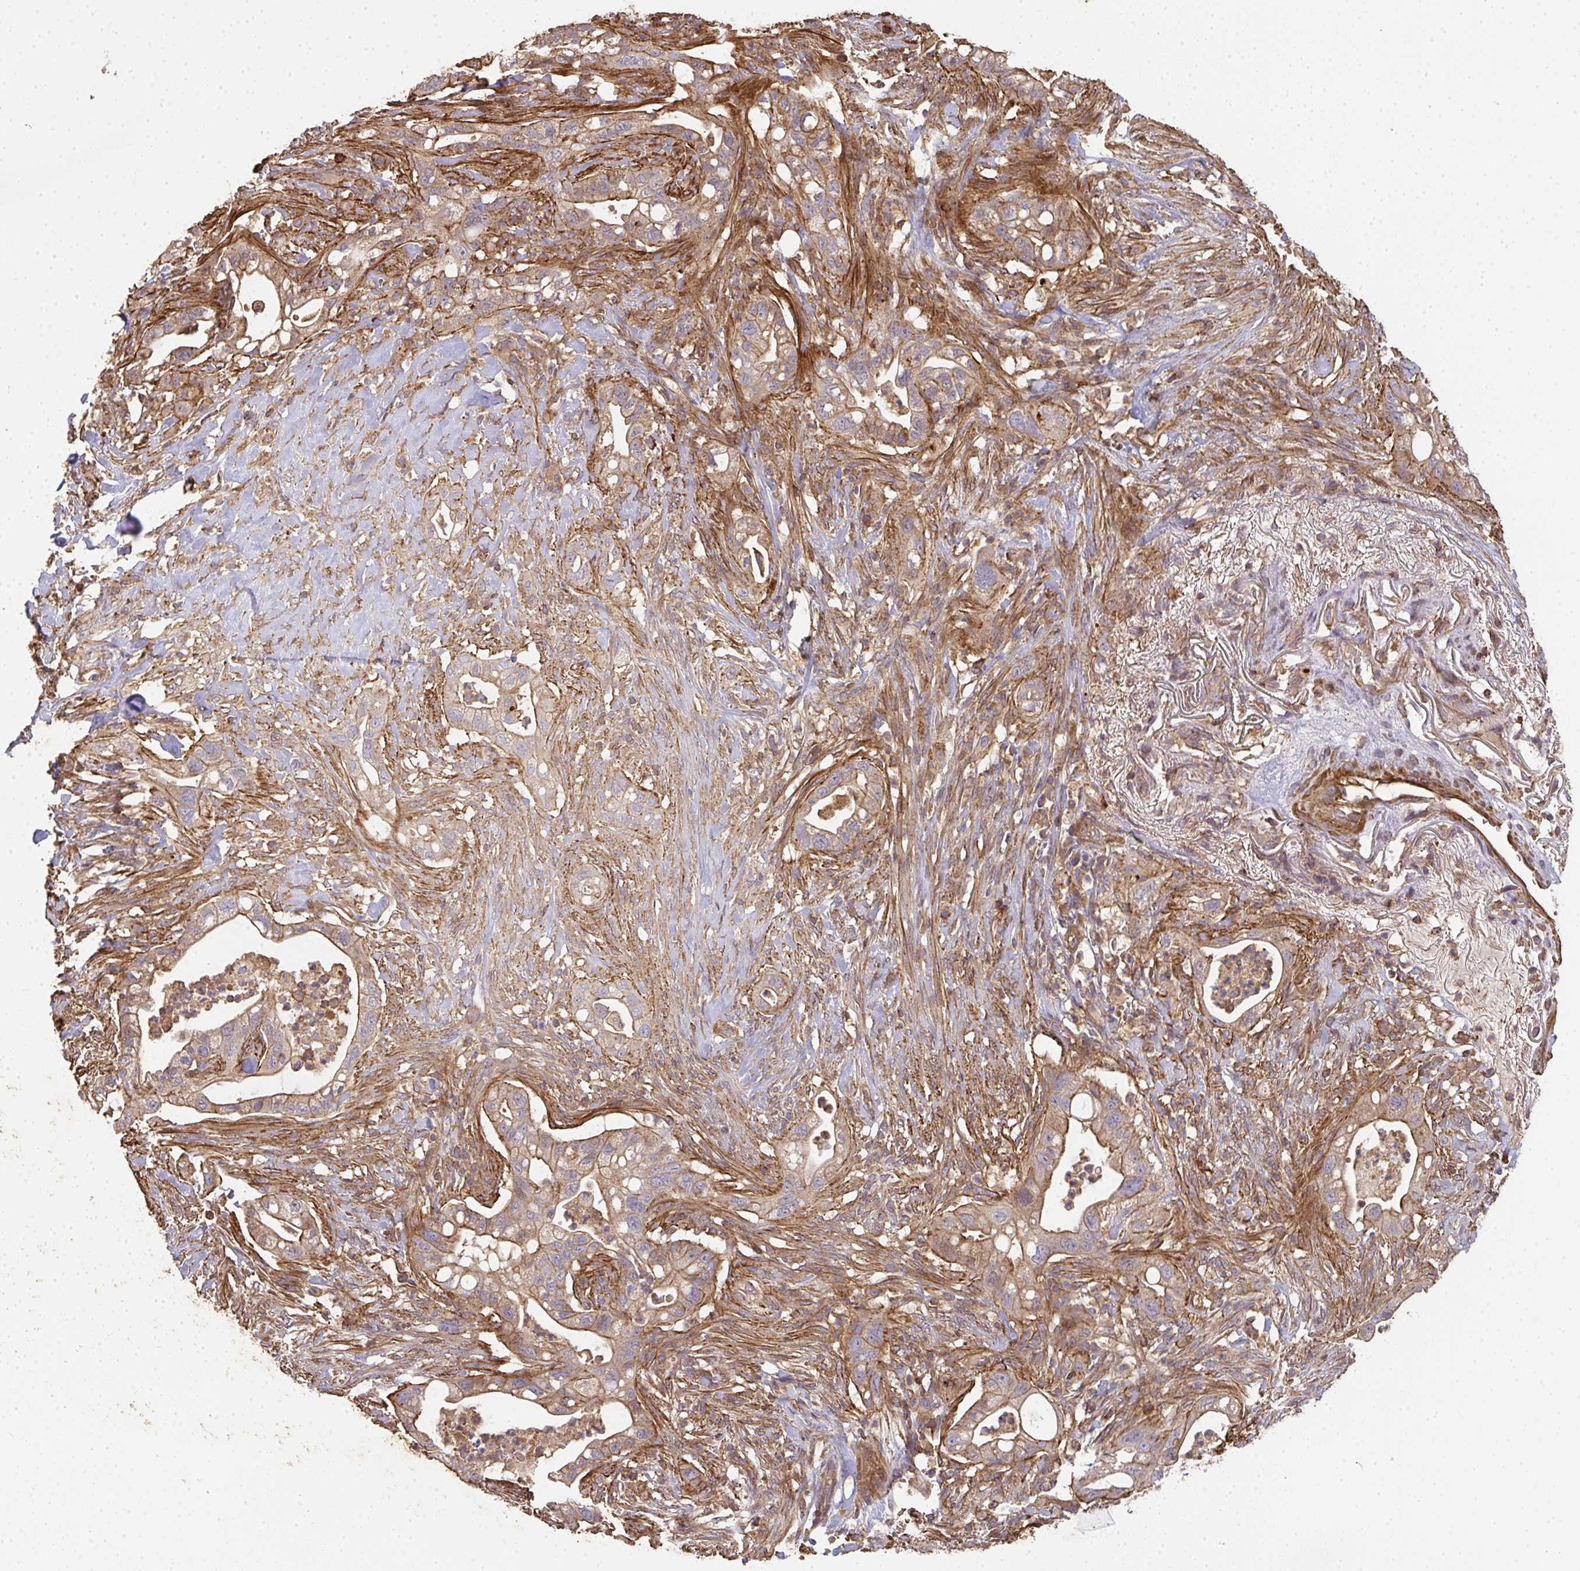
{"staining": {"intensity": "moderate", "quantity": ">75%", "location": "cytoplasmic/membranous"}, "tissue": "pancreatic cancer", "cell_type": "Tumor cells", "image_type": "cancer", "snomed": [{"axis": "morphology", "description": "Adenocarcinoma, NOS"}, {"axis": "topography", "description": "Pancreas"}], "caption": "A photomicrograph of human pancreatic cancer (adenocarcinoma) stained for a protein demonstrates moderate cytoplasmic/membranous brown staining in tumor cells.", "gene": "TNMD", "patient": {"sex": "male", "age": 44}}